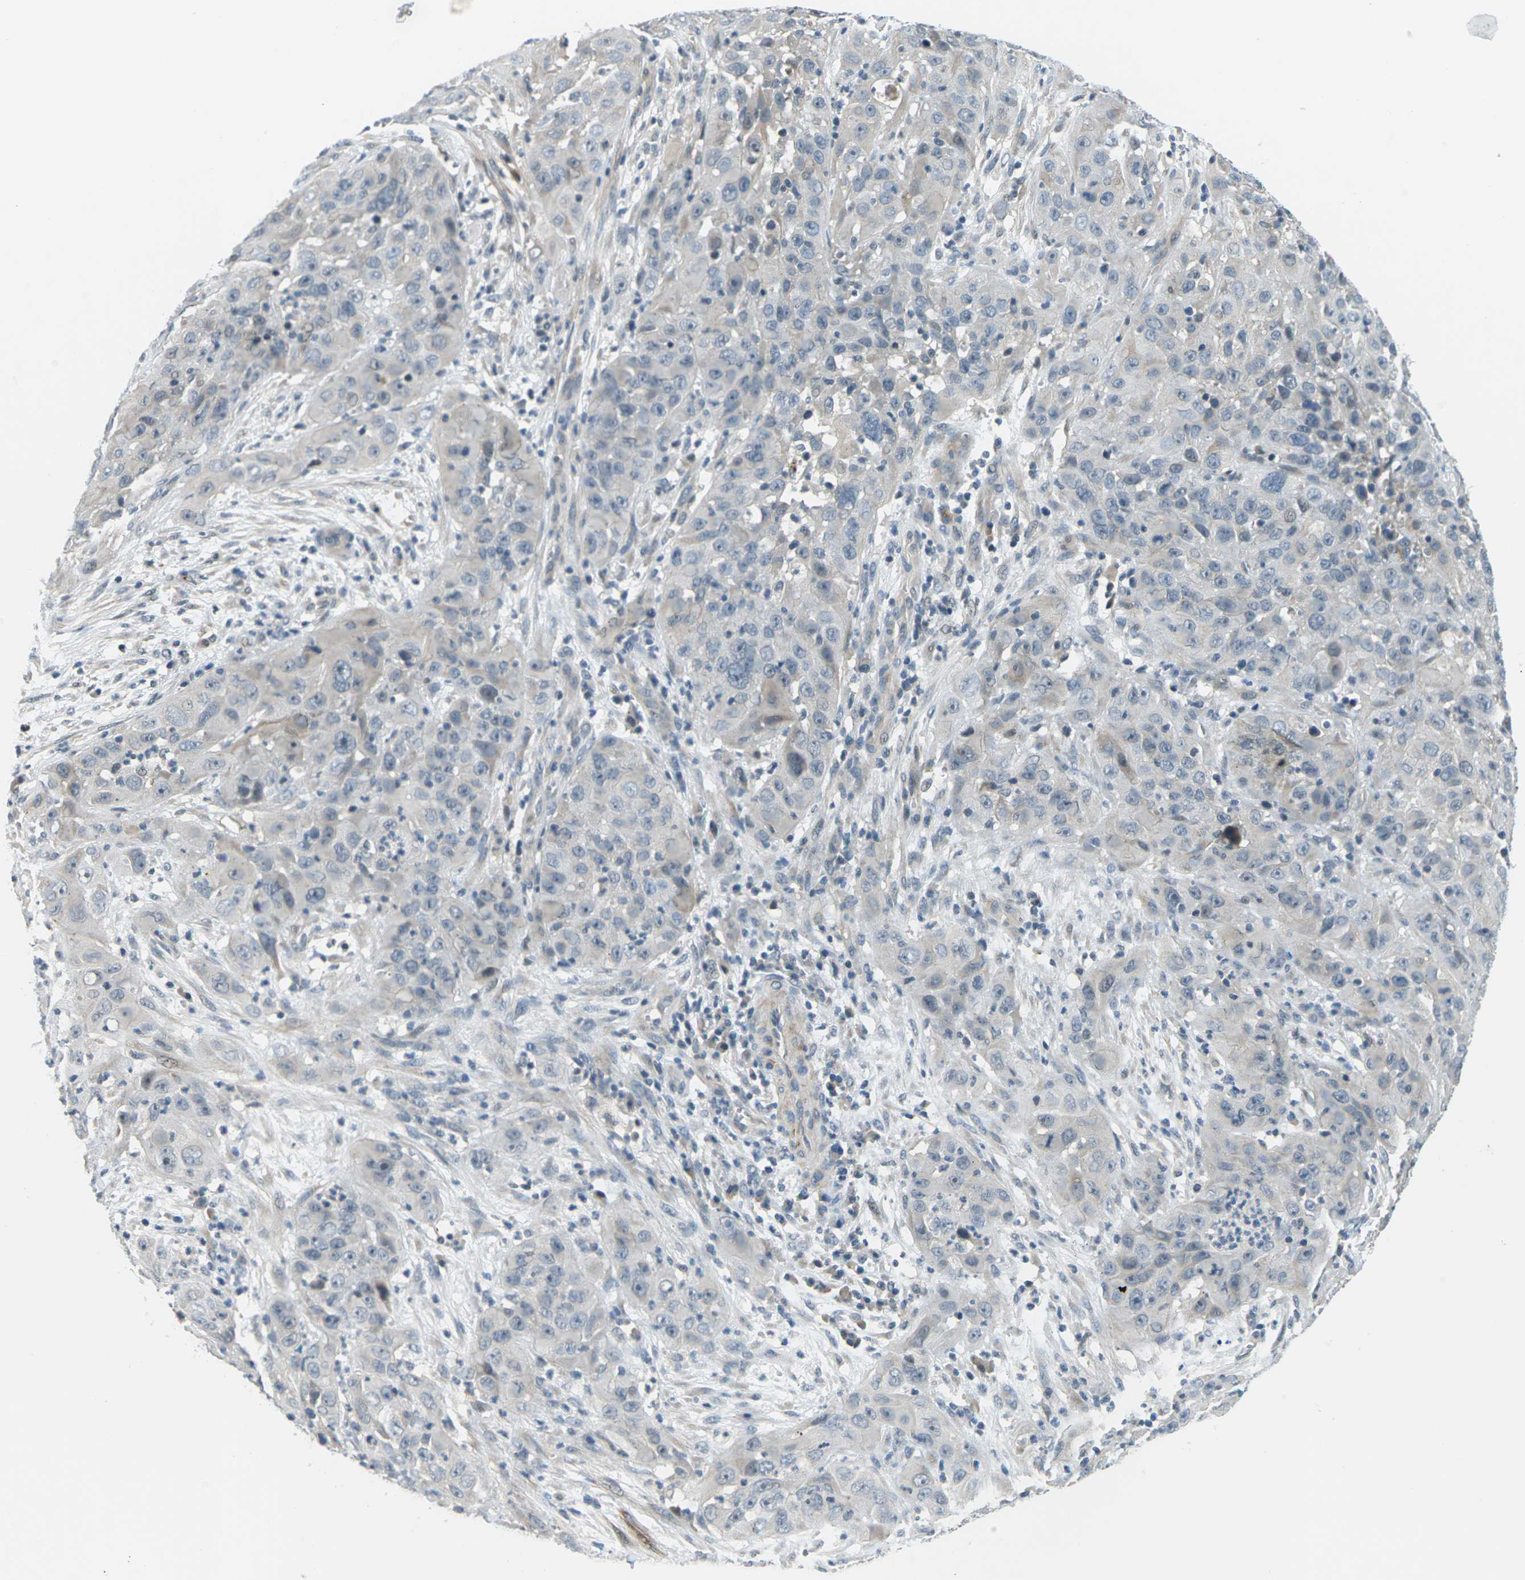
{"staining": {"intensity": "negative", "quantity": "none", "location": "none"}, "tissue": "cervical cancer", "cell_type": "Tumor cells", "image_type": "cancer", "snomed": [{"axis": "morphology", "description": "Squamous cell carcinoma, NOS"}, {"axis": "topography", "description": "Cervix"}], "caption": "Tumor cells are negative for brown protein staining in cervical cancer. (Stains: DAB IHC with hematoxylin counter stain, Microscopy: brightfield microscopy at high magnification).", "gene": "SLC13A3", "patient": {"sex": "female", "age": 32}}